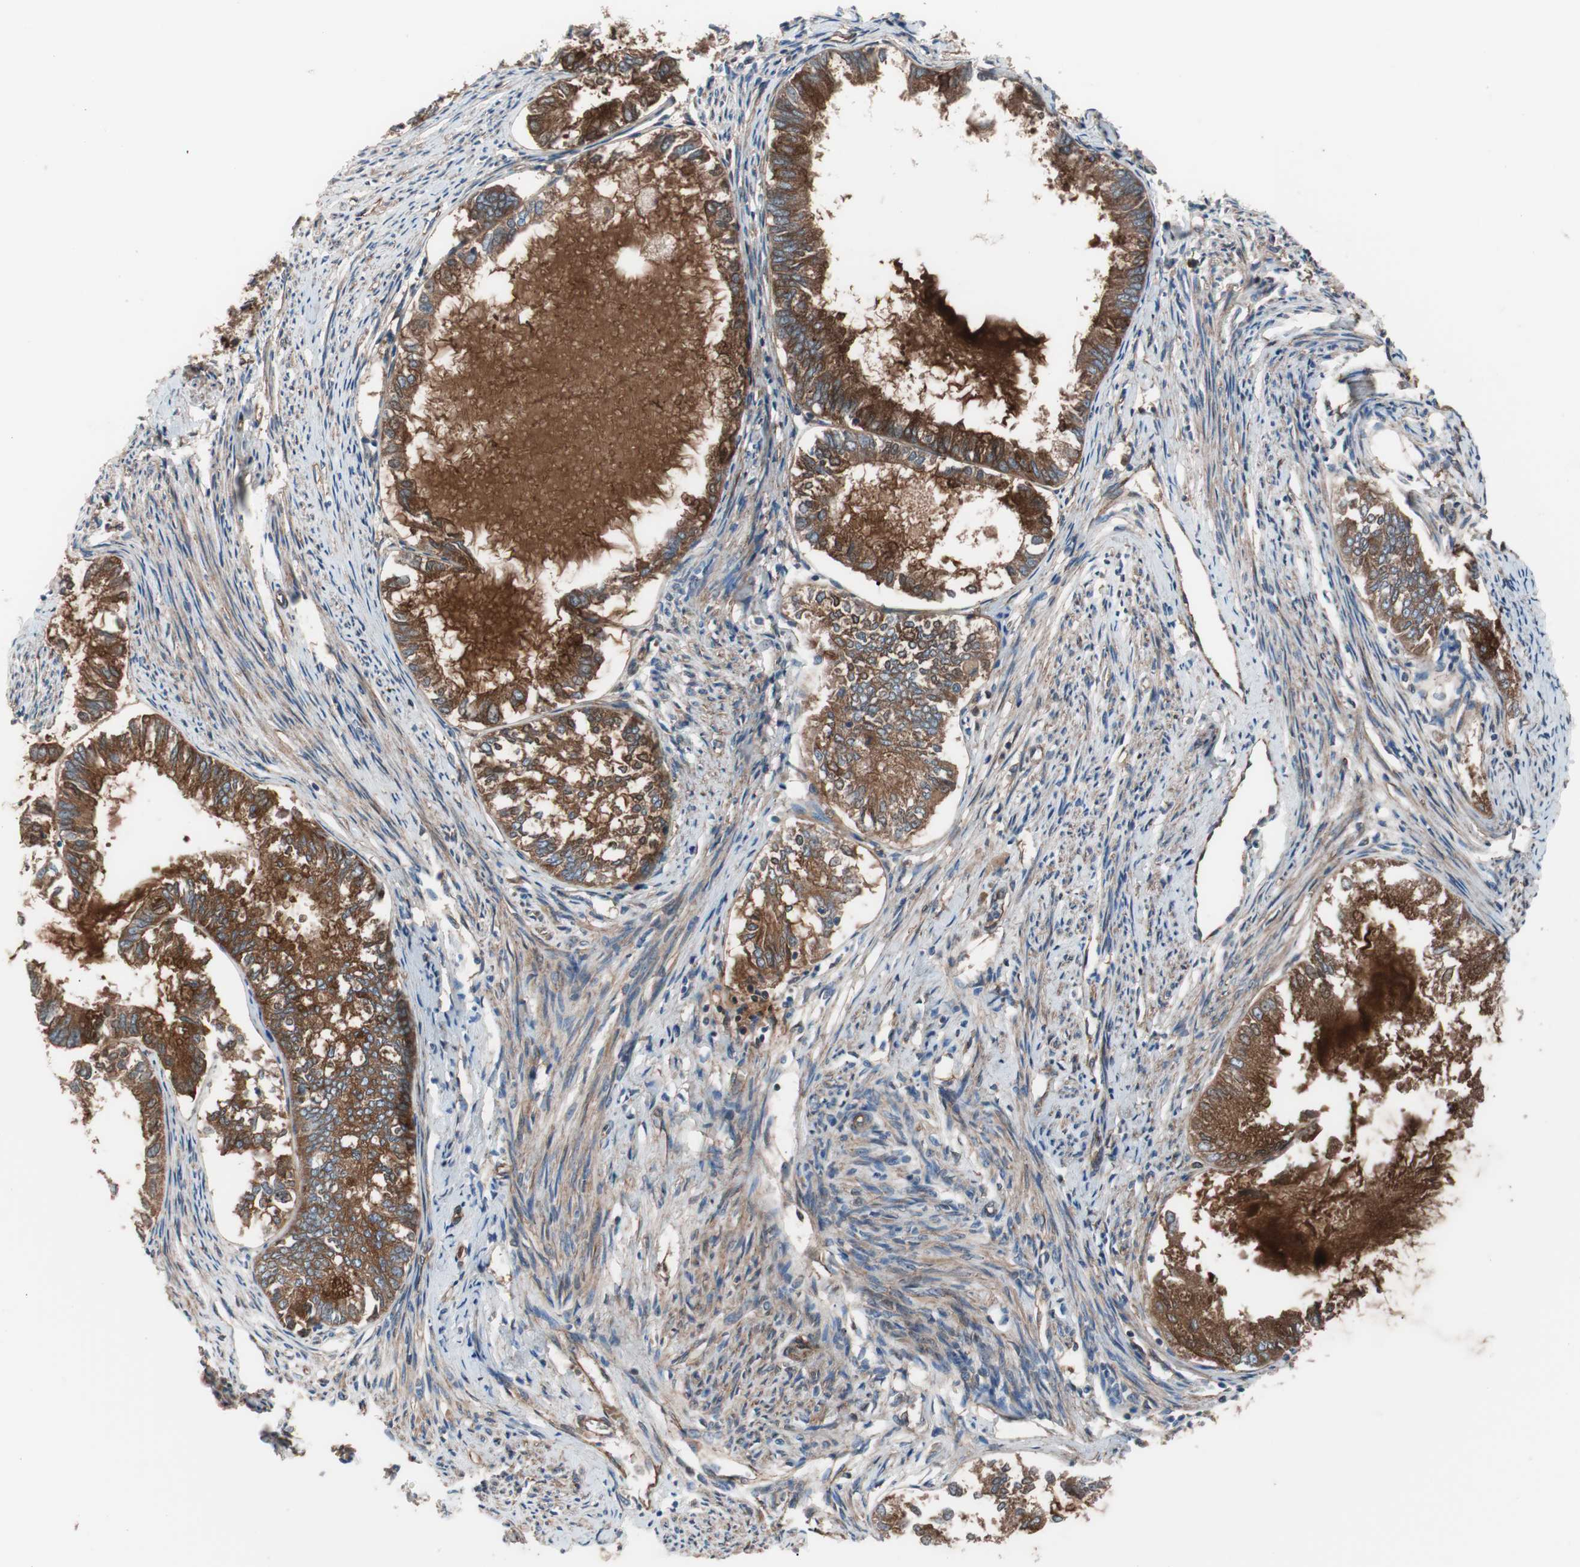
{"staining": {"intensity": "strong", "quantity": "25%-75%", "location": "cytoplasmic/membranous"}, "tissue": "endometrial cancer", "cell_type": "Tumor cells", "image_type": "cancer", "snomed": [{"axis": "morphology", "description": "Adenocarcinoma, NOS"}, {"axis": "topography", "description": "Endometrium"}], "caption": "Tumor cells show high levels of strong cytoplasmic/membranous positivity in approximately 25%-75% of cells in adenocarcinoma (endometrial). The staining was performed using DAB (3,3'-diaminobenzidine) to visualize the protein expression in brown, while the nuclei were stained in blue with hematoxylin (Magnification: 20x).", "gene": "SPINT1", "patient": {"sex": "female", "age": 86}}